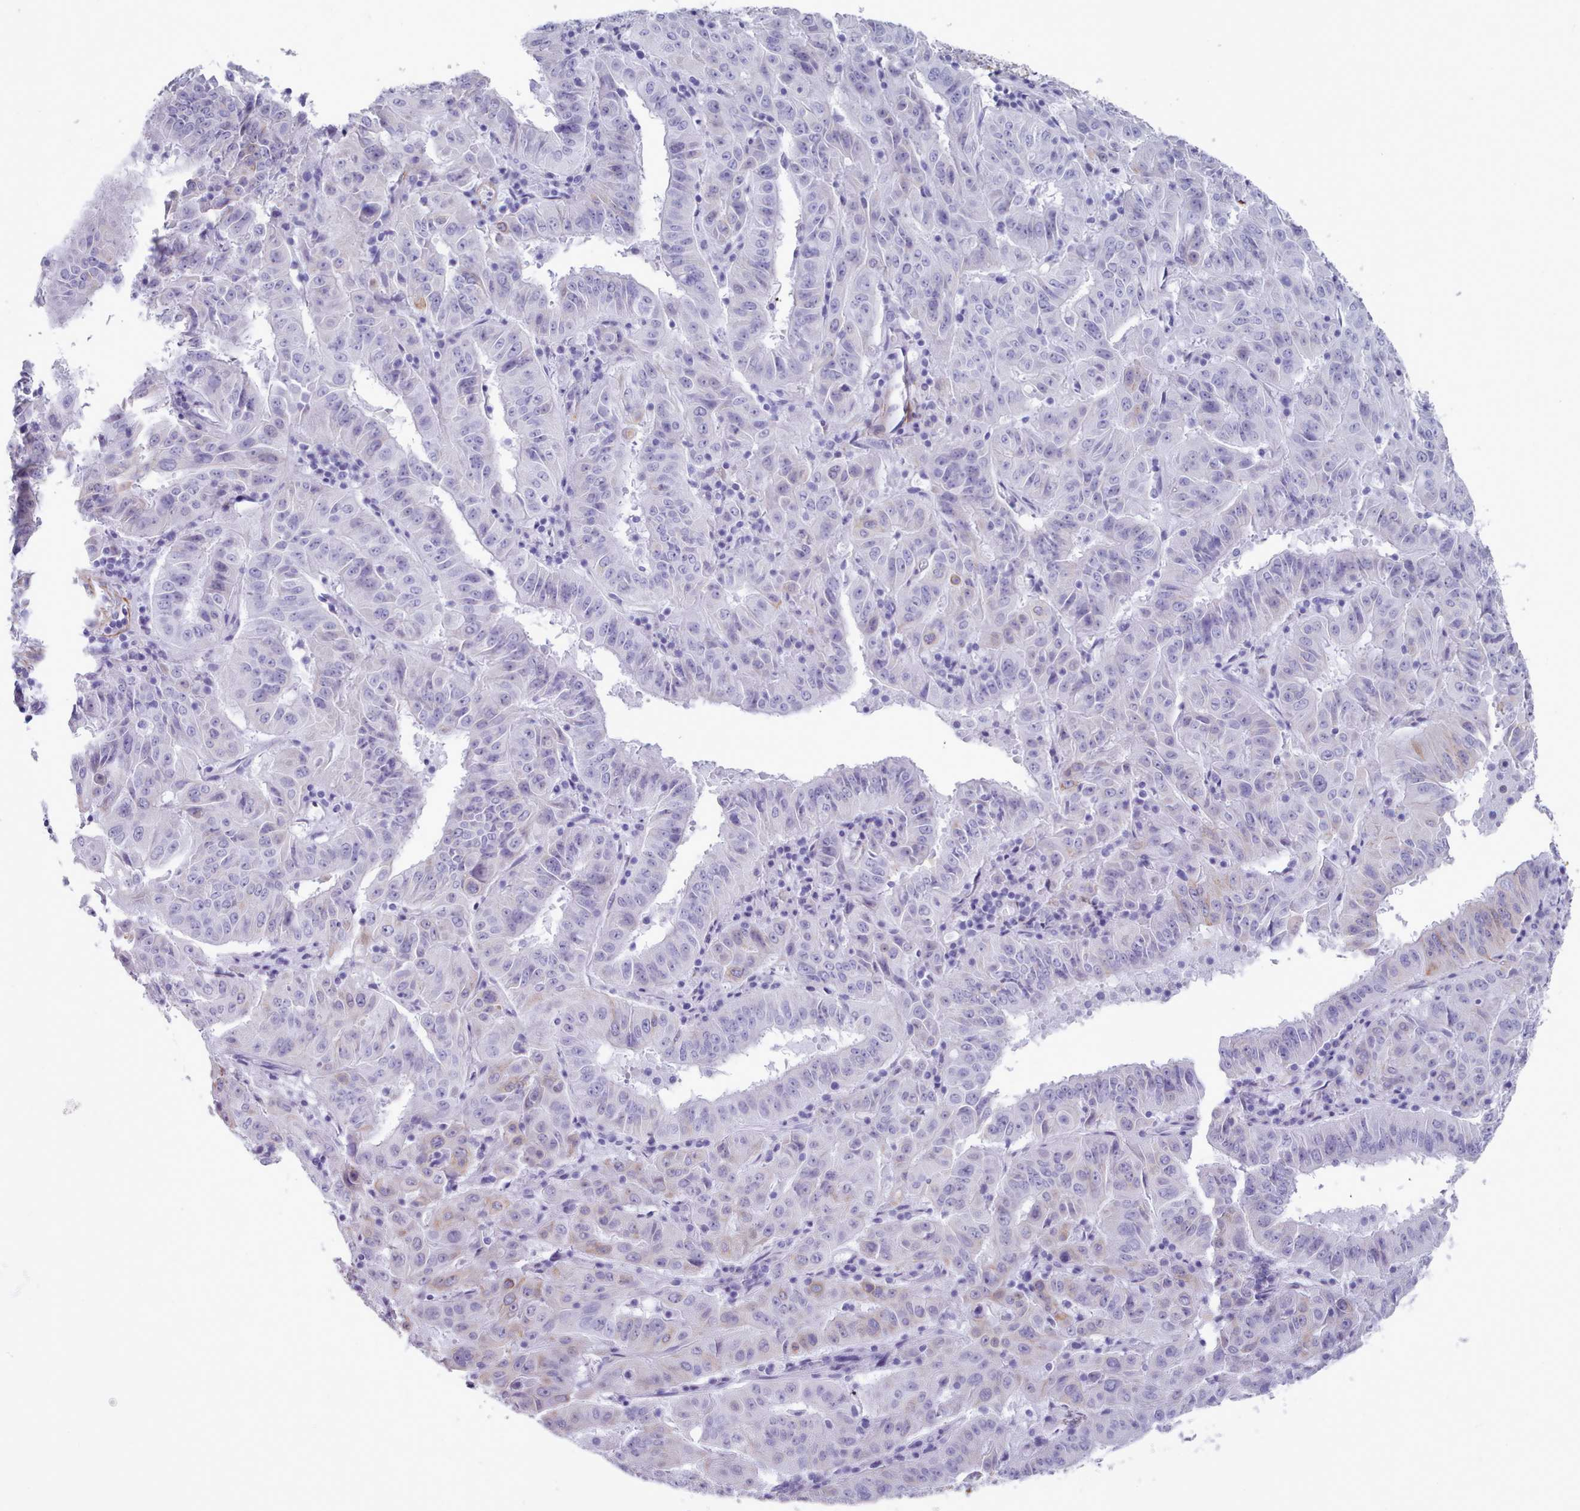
{"staining": {"intensity": "weak", "quantity": "<25%", "location": "cytoplasmic/membranous"}, "tissue": "pancreatic cancer", "cell_type": "Tumor cells", "image_type": "cancer", "snomed": [{"axis": "morphology", "description": "Adenocarcinoma, NOS"}, {"axis": "topography", "description": "Pancreas"}], "caption": "An IHC micrograph of pancreatic cancer (adenocarcinoma) is shown. There is no staining in tumor cells of pancreatic cancer (adenocarcinoma). (Brightfield microscopy of DAB (3,3'-diaminobenzidine) immunohistochemistry (IHC) at high magnification).", "gene": "FPGS", "patient": {"sex": "male", "age": 63}}